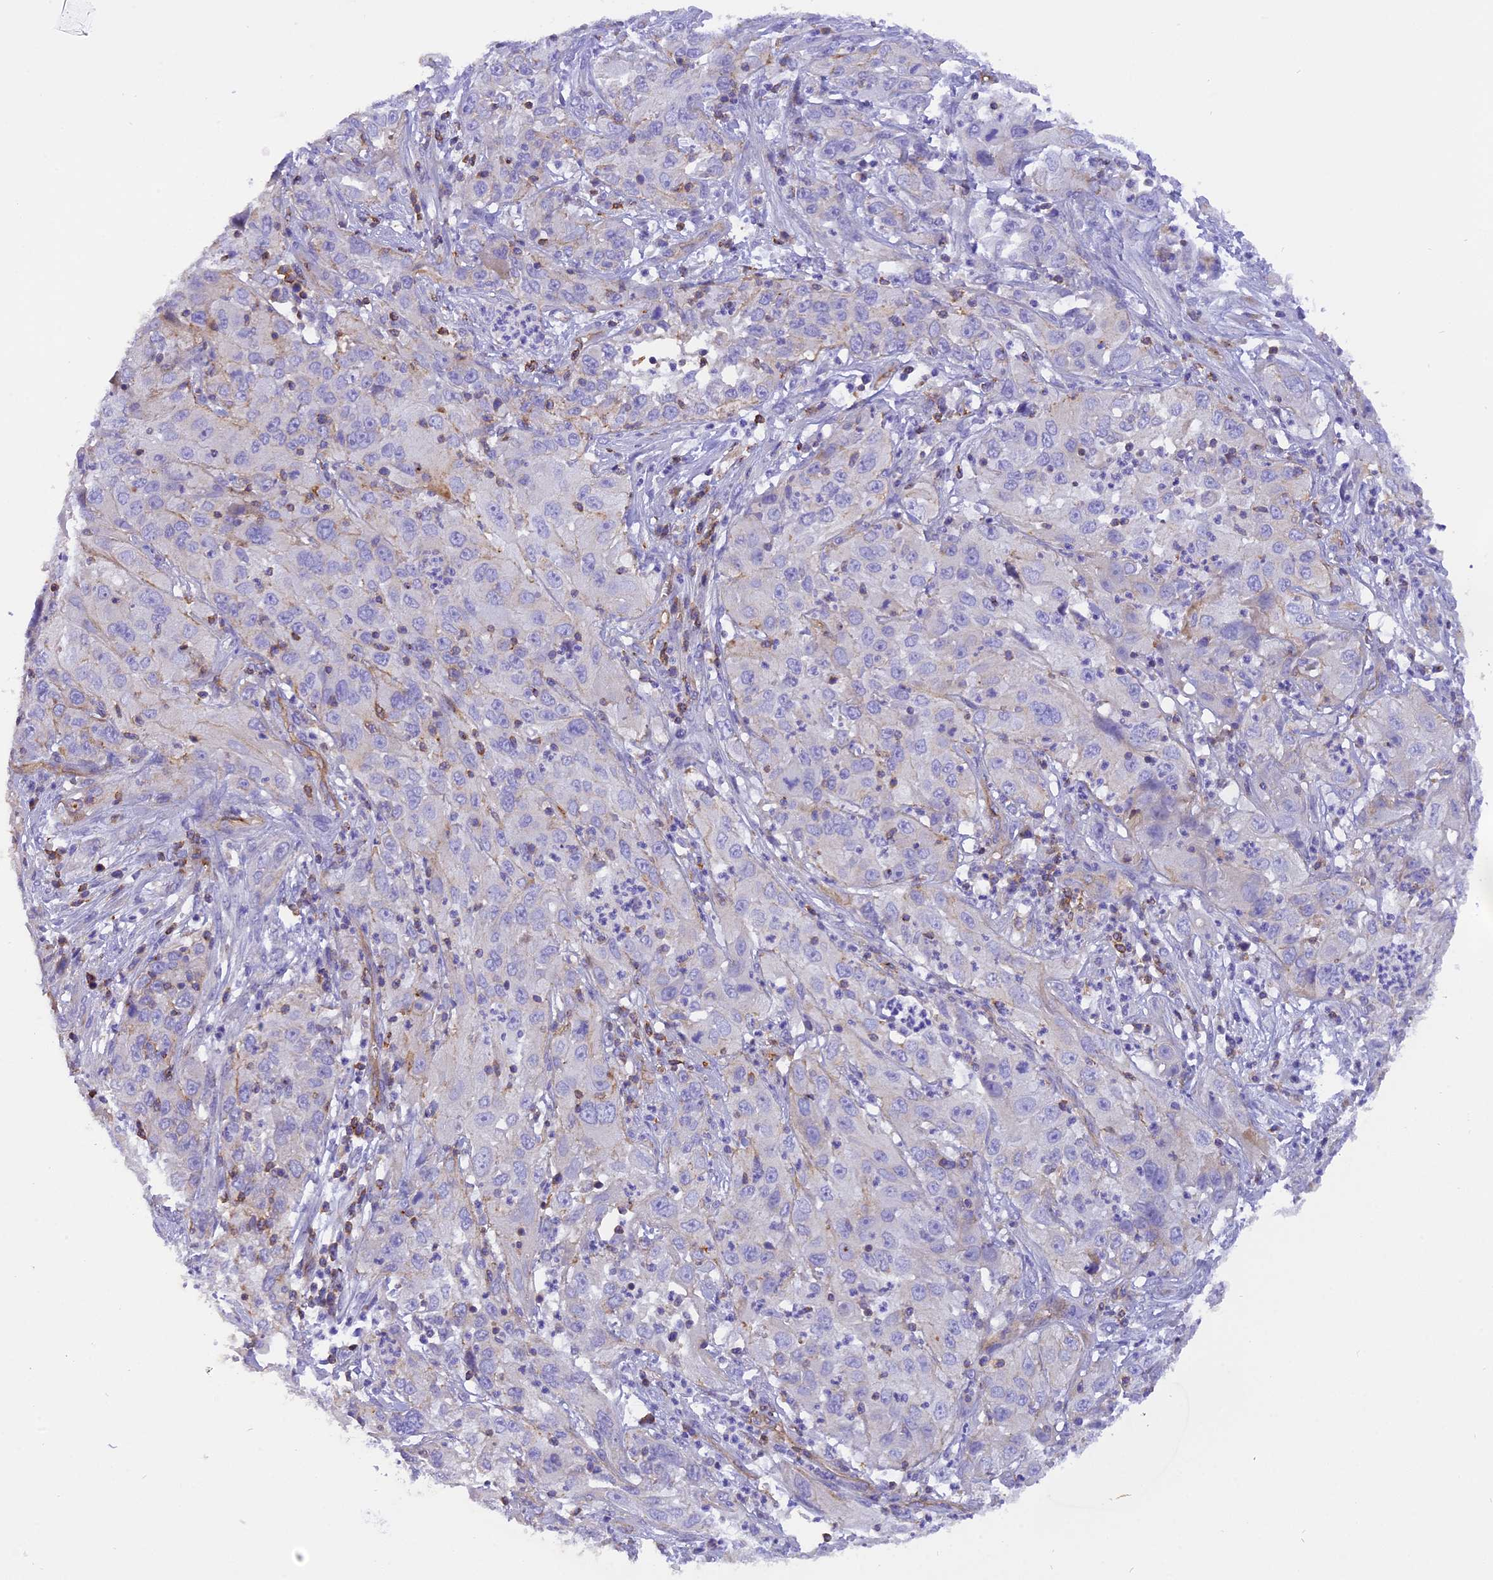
{"staining": {"intensity": "negative", "quantity": "none", "location": "none"}, "tissue": "cervical cancer", "cell_type": "Tumor cells", "image_type": "cancer", "snomed": [{"axis": "morphology", "description": "Squamous cell carcinoma, NOS"}, {"axis": "topography", "description": "Cervix"}], "caption": "Human cervical cancer (squamous cell carcinoma) stained for a protein using immunohistochemistry shows no expression in tumor cells.", "gene": "FAM193A", "patient": {"sex": "female", "age": 32}}